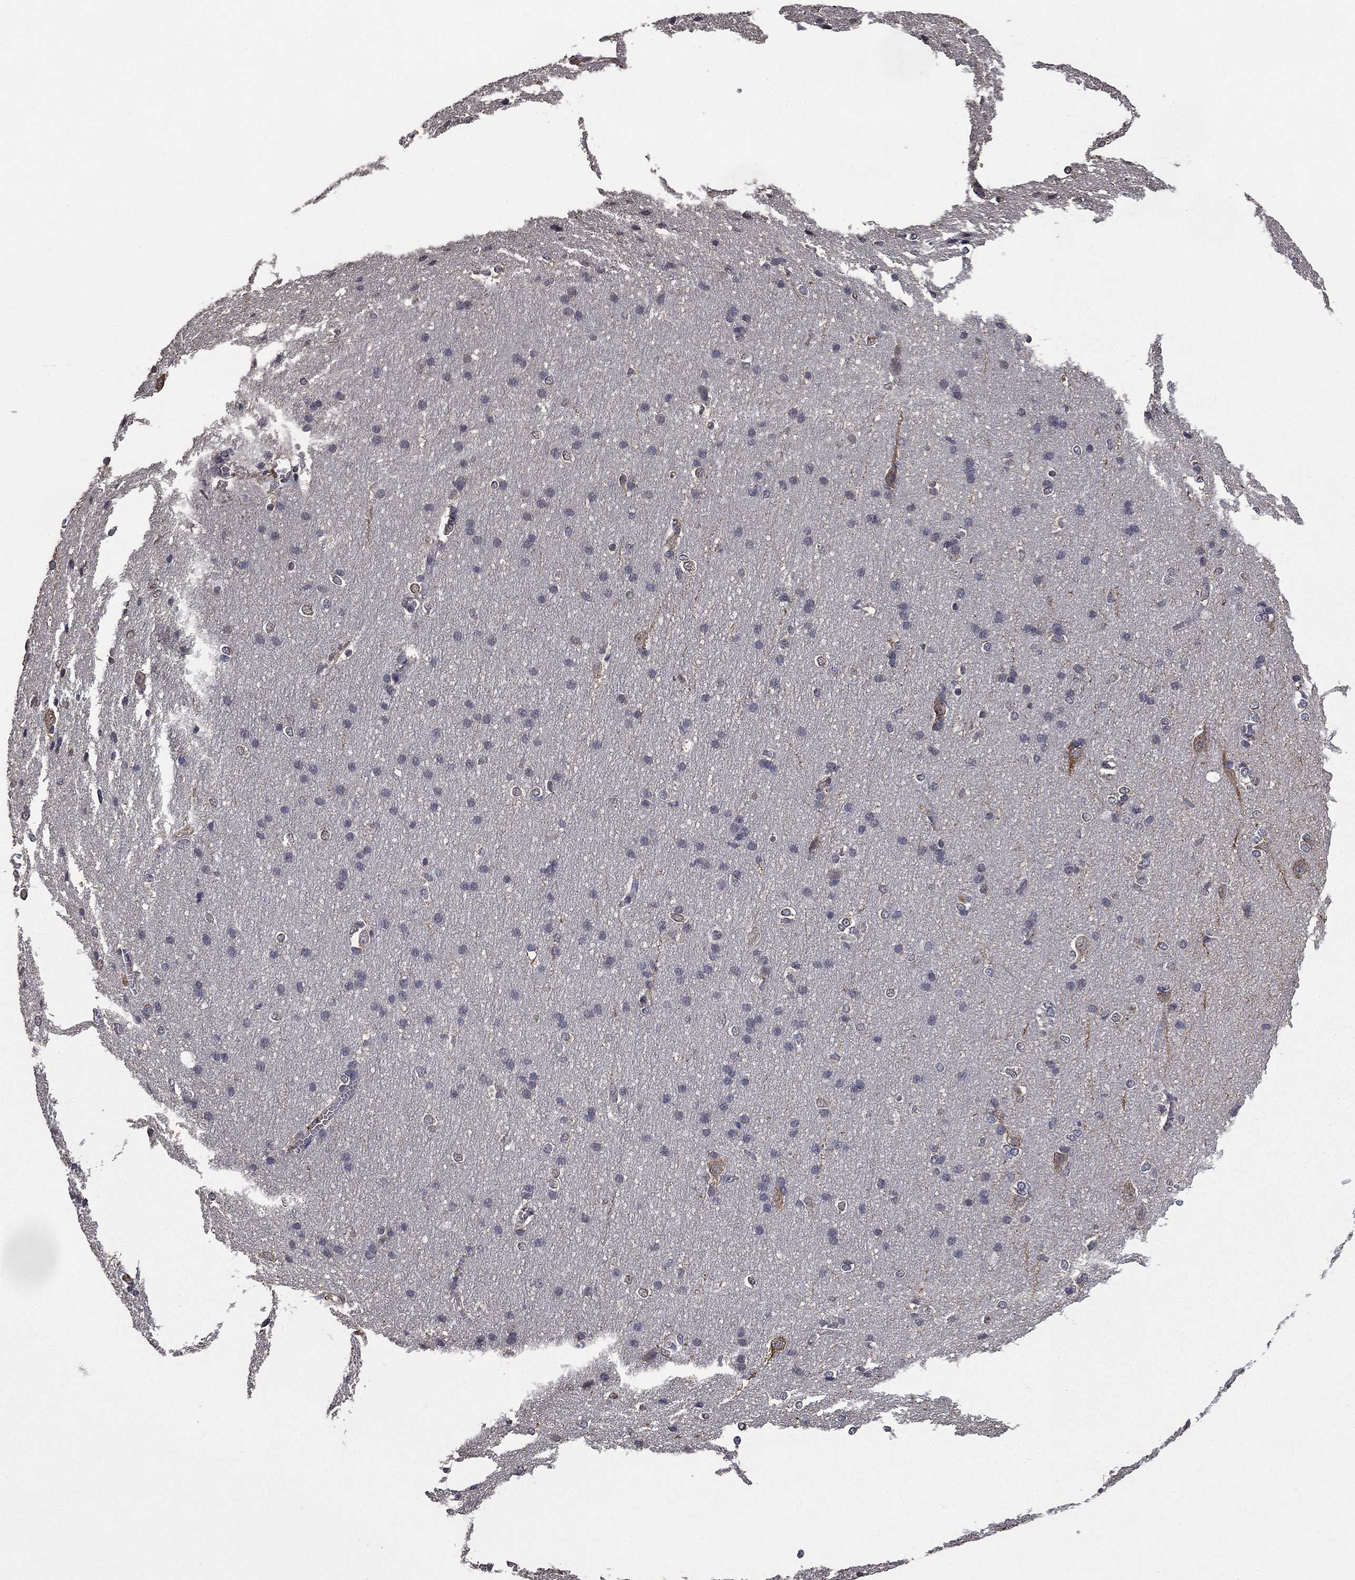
{"staining": {"intensity": "negative", "quantity": "none", "location": "none"}, "tissue": "cerebral cortex", "cell_type": "Endothelial cells", "image_type": "normal", "snomed": [{"axis": "morphology", "description": "Normal tissue, NOS"}, {"axis": "topography", "description": "Cerebral cortex"}], "caption": "This is an IHC image of normal cerebral cortex. There is no positivity in endothelial cells.", "gene": "MFAP3L", "patient": {"sex": "male", "age": 37}}